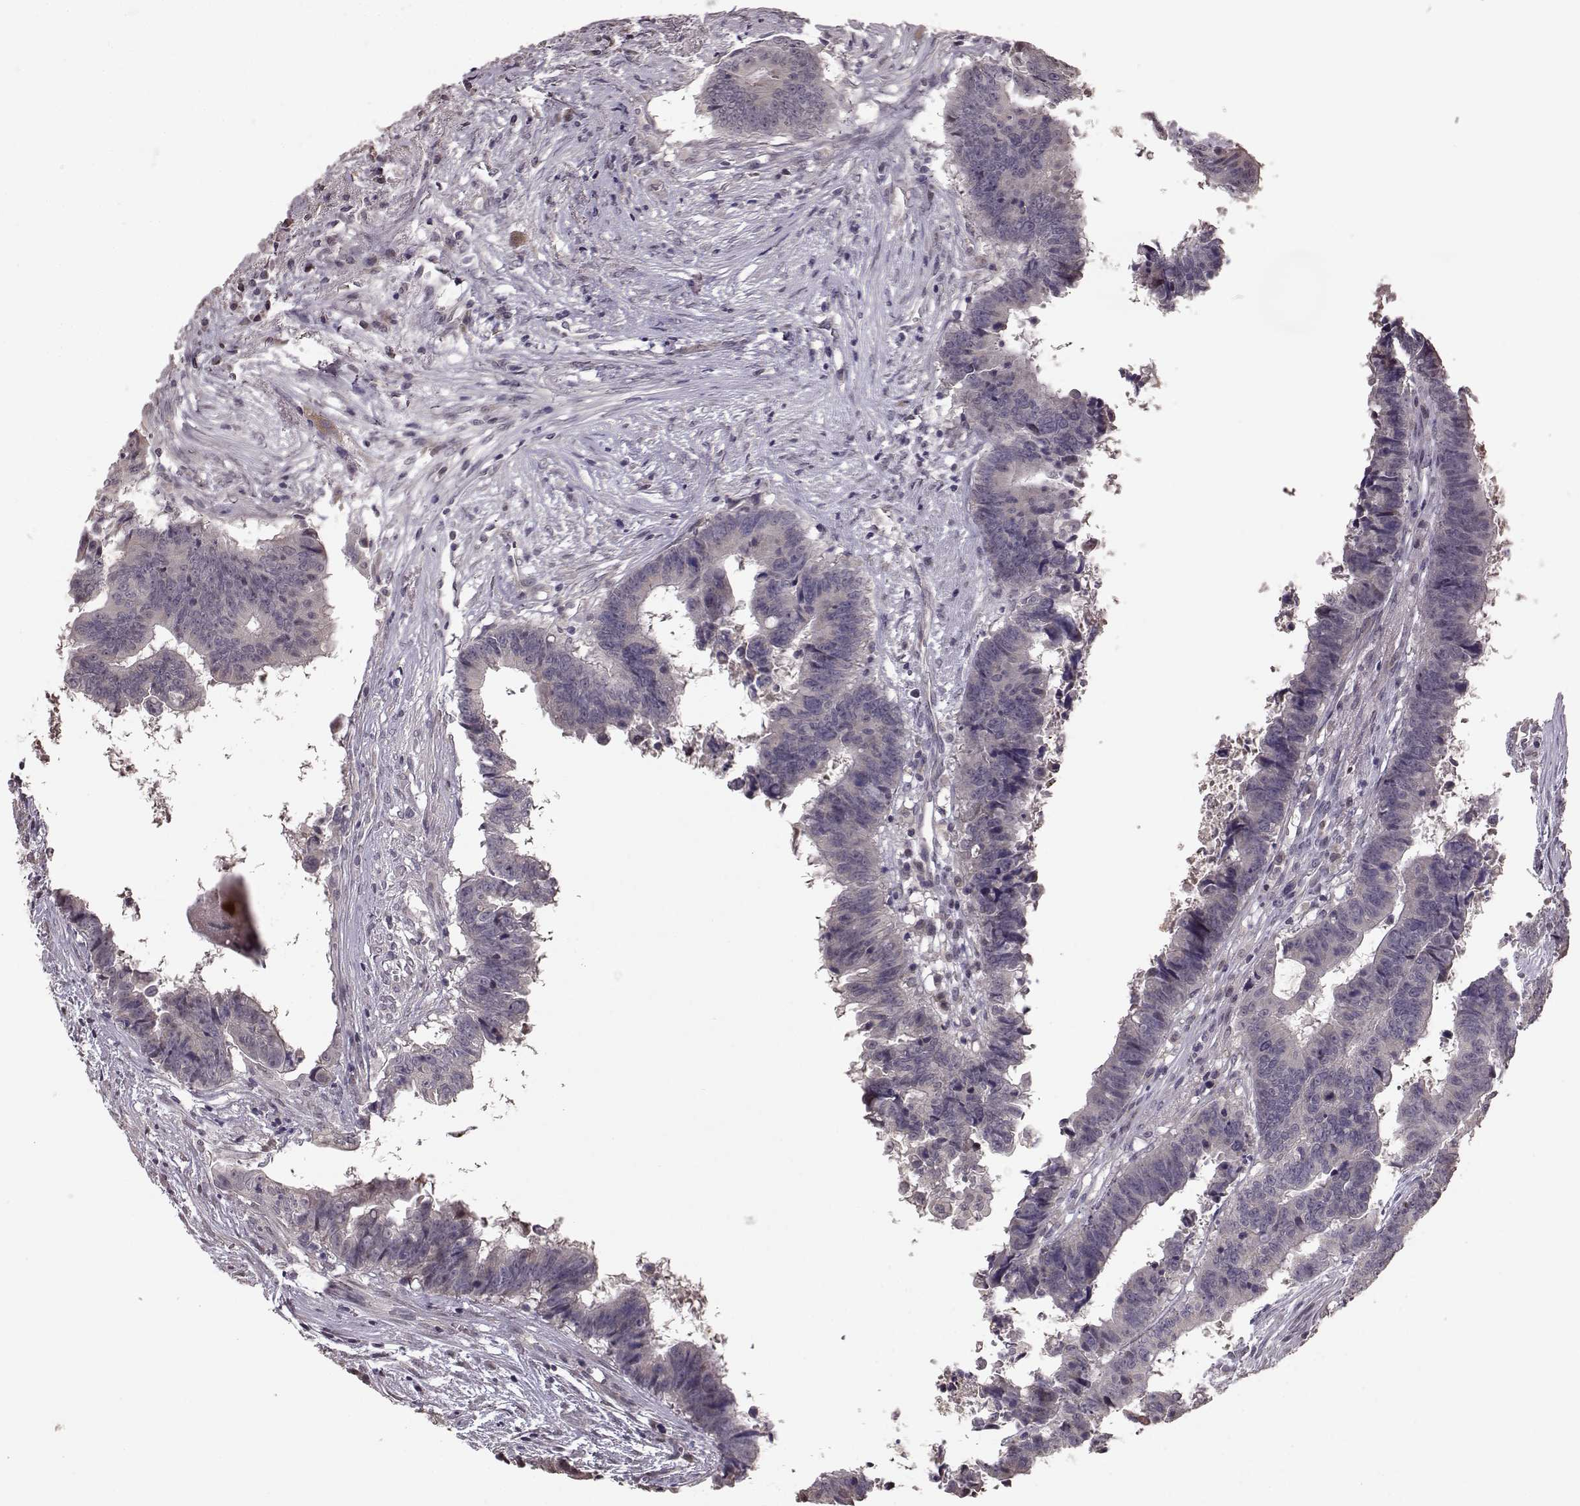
{"staining": {"intensity": "negative", "quantity": "none", "location": "none"}, "tissue": "colorectal cancer", "cell_type": "Tumor cells", "image_type": "cancer", "snomed": [{"axis": "morphology", "description": "Adenocarcinoma, NOS"}, {"axis": "topography", "description": "Colon"}], "caption": "Tumor cells are negative for brown protein staining in colorectal cancer. (Immunohistochemistry (ihc), brightfield microscopy, high magnification).", "gene": "BACH2", "patient": {"sex": "female", "age": 82}}